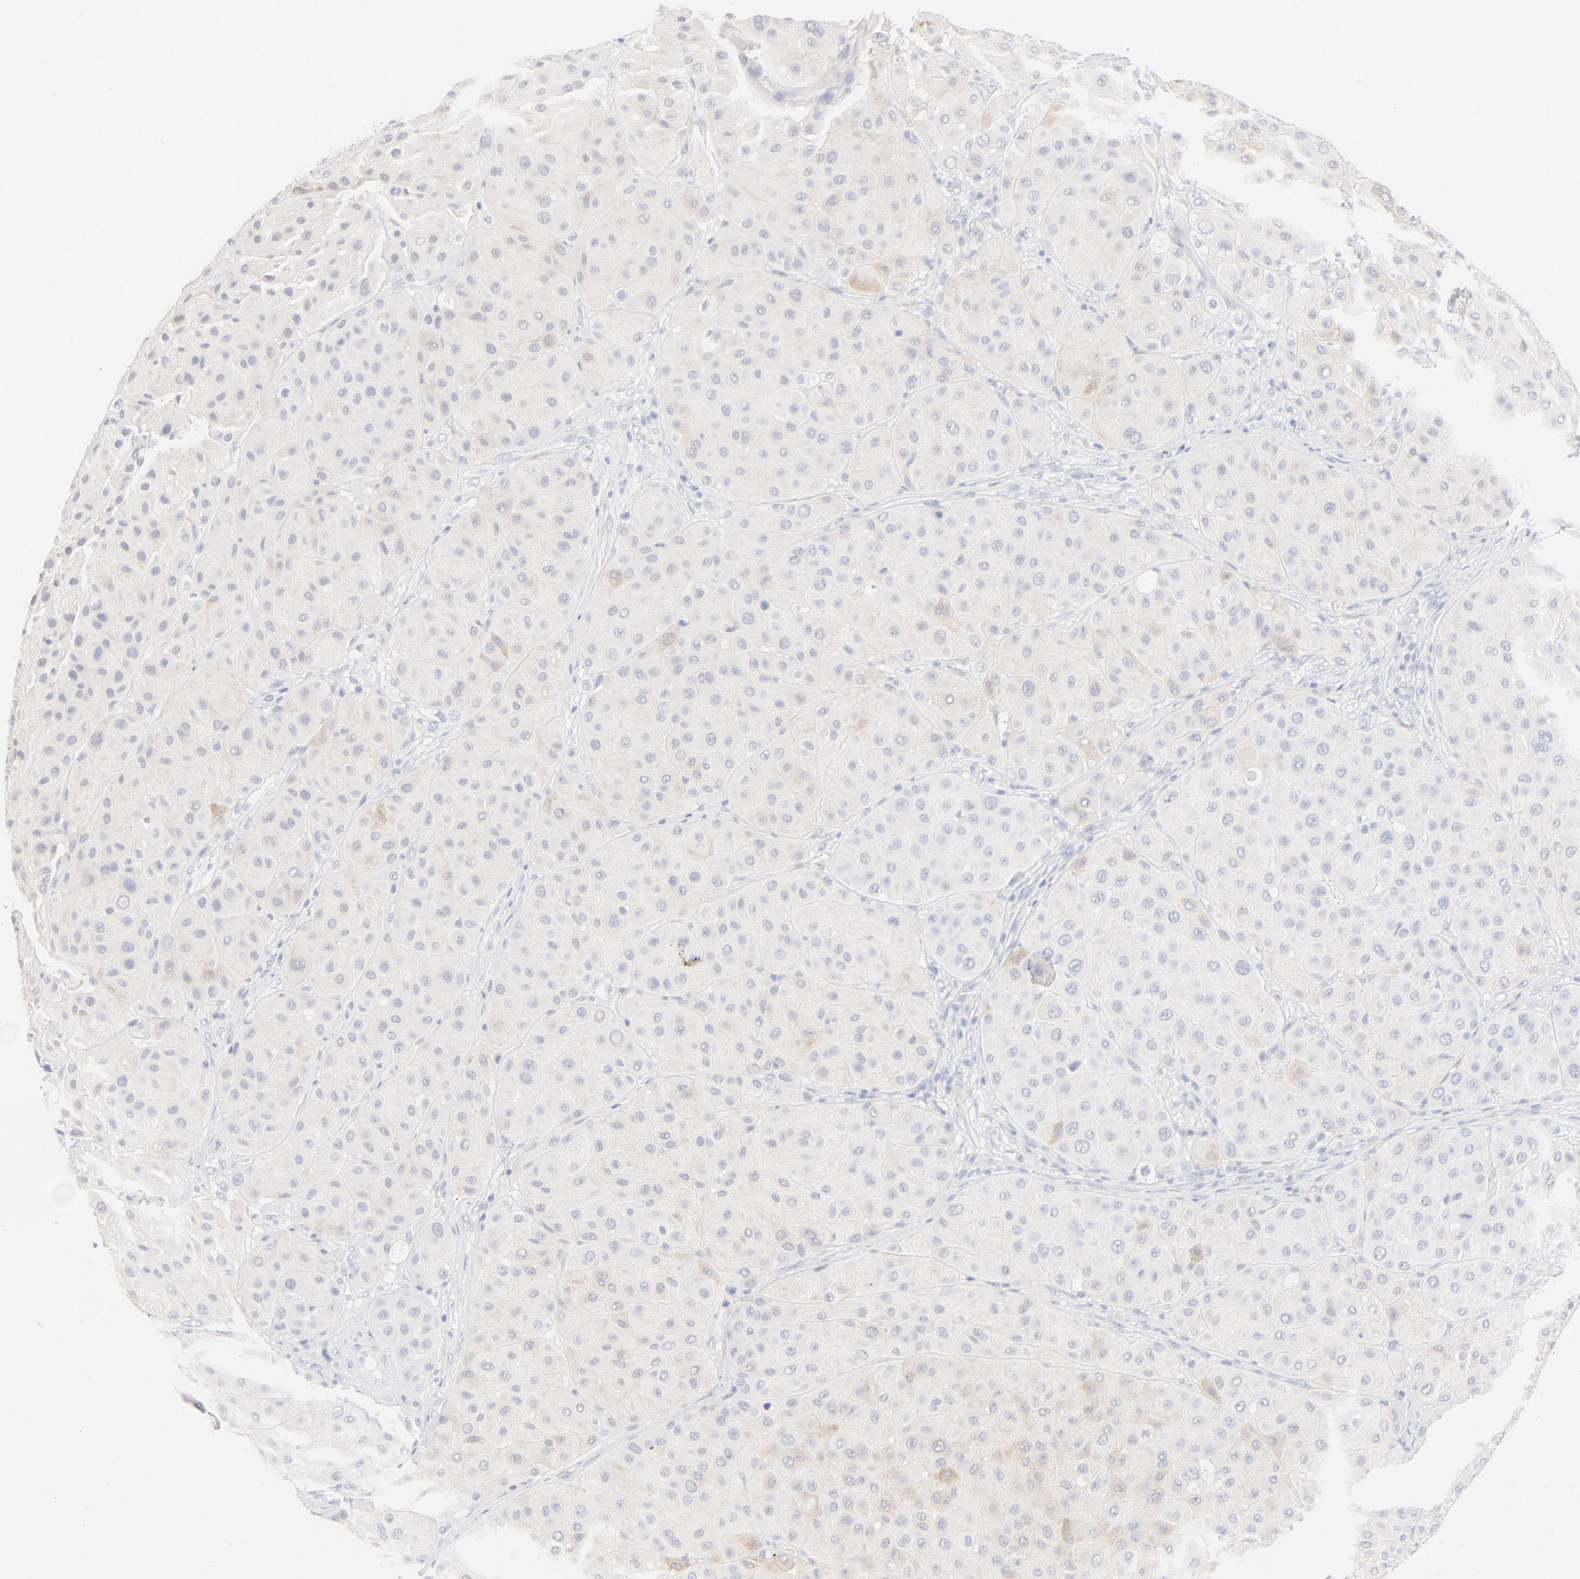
{"staining": {"intensity": "moderate", "quantity": ">75%", "location": "cytoplasmic/membranous"}, "tissue": "melanoma", "cell_type": "Tumor cells", "image_type": "cancer", "snomed": [{"axis": "morphology", "description": "Normal tissue, NOS"}, {"axis": "morphology", "description": "Malignant melanoma, Metastatic site"}, {"axis": "topography", "description": "Skin"}], "caption": "Brown immunohistochemical staining in human malignant melanoma (metastatic site) exhibits moderate cytoplasmic/membranous staining in about >75% of tumor cells.", "gene": "ONECUT1", "patient": {"sex": "male", "age": 41}}